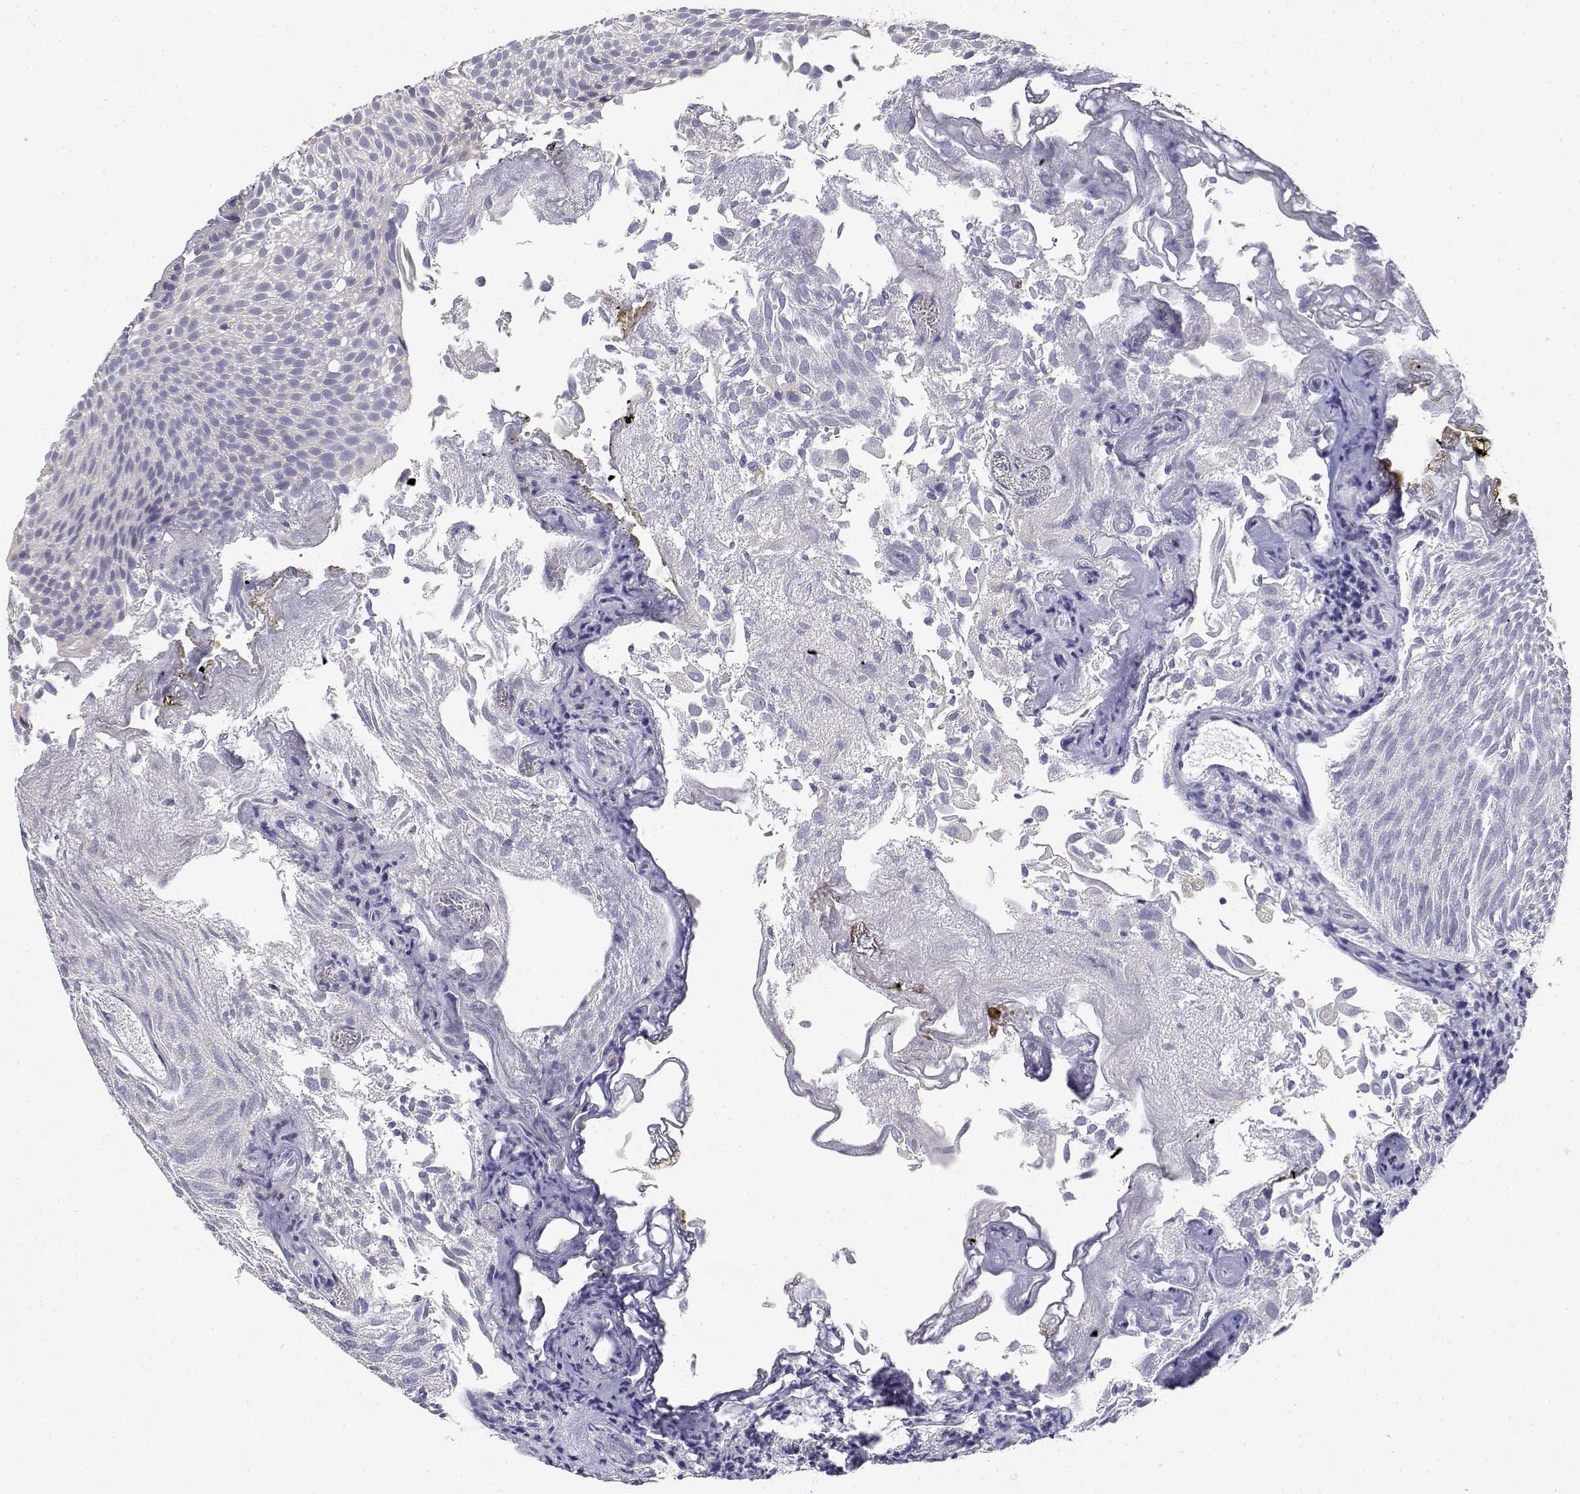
{"staining": {"intensity": "negative", "quantity": "none", "location": "none"}, "tissue": "urothelial cancer", "cell_type": "Tumor cells", "image_type": "cancer", "snomed": [{"axis": "morphology", "description": "Urothelial carcinoma, Low grade"}, {"axis": "topography", "description": "Urinary bladder"}], "caption": "There is no significant positivity in tumor cells of urothelial carcinoma (low-grade).", "gene": "ADA", "patient": {"sex": "male", "age": 52}}